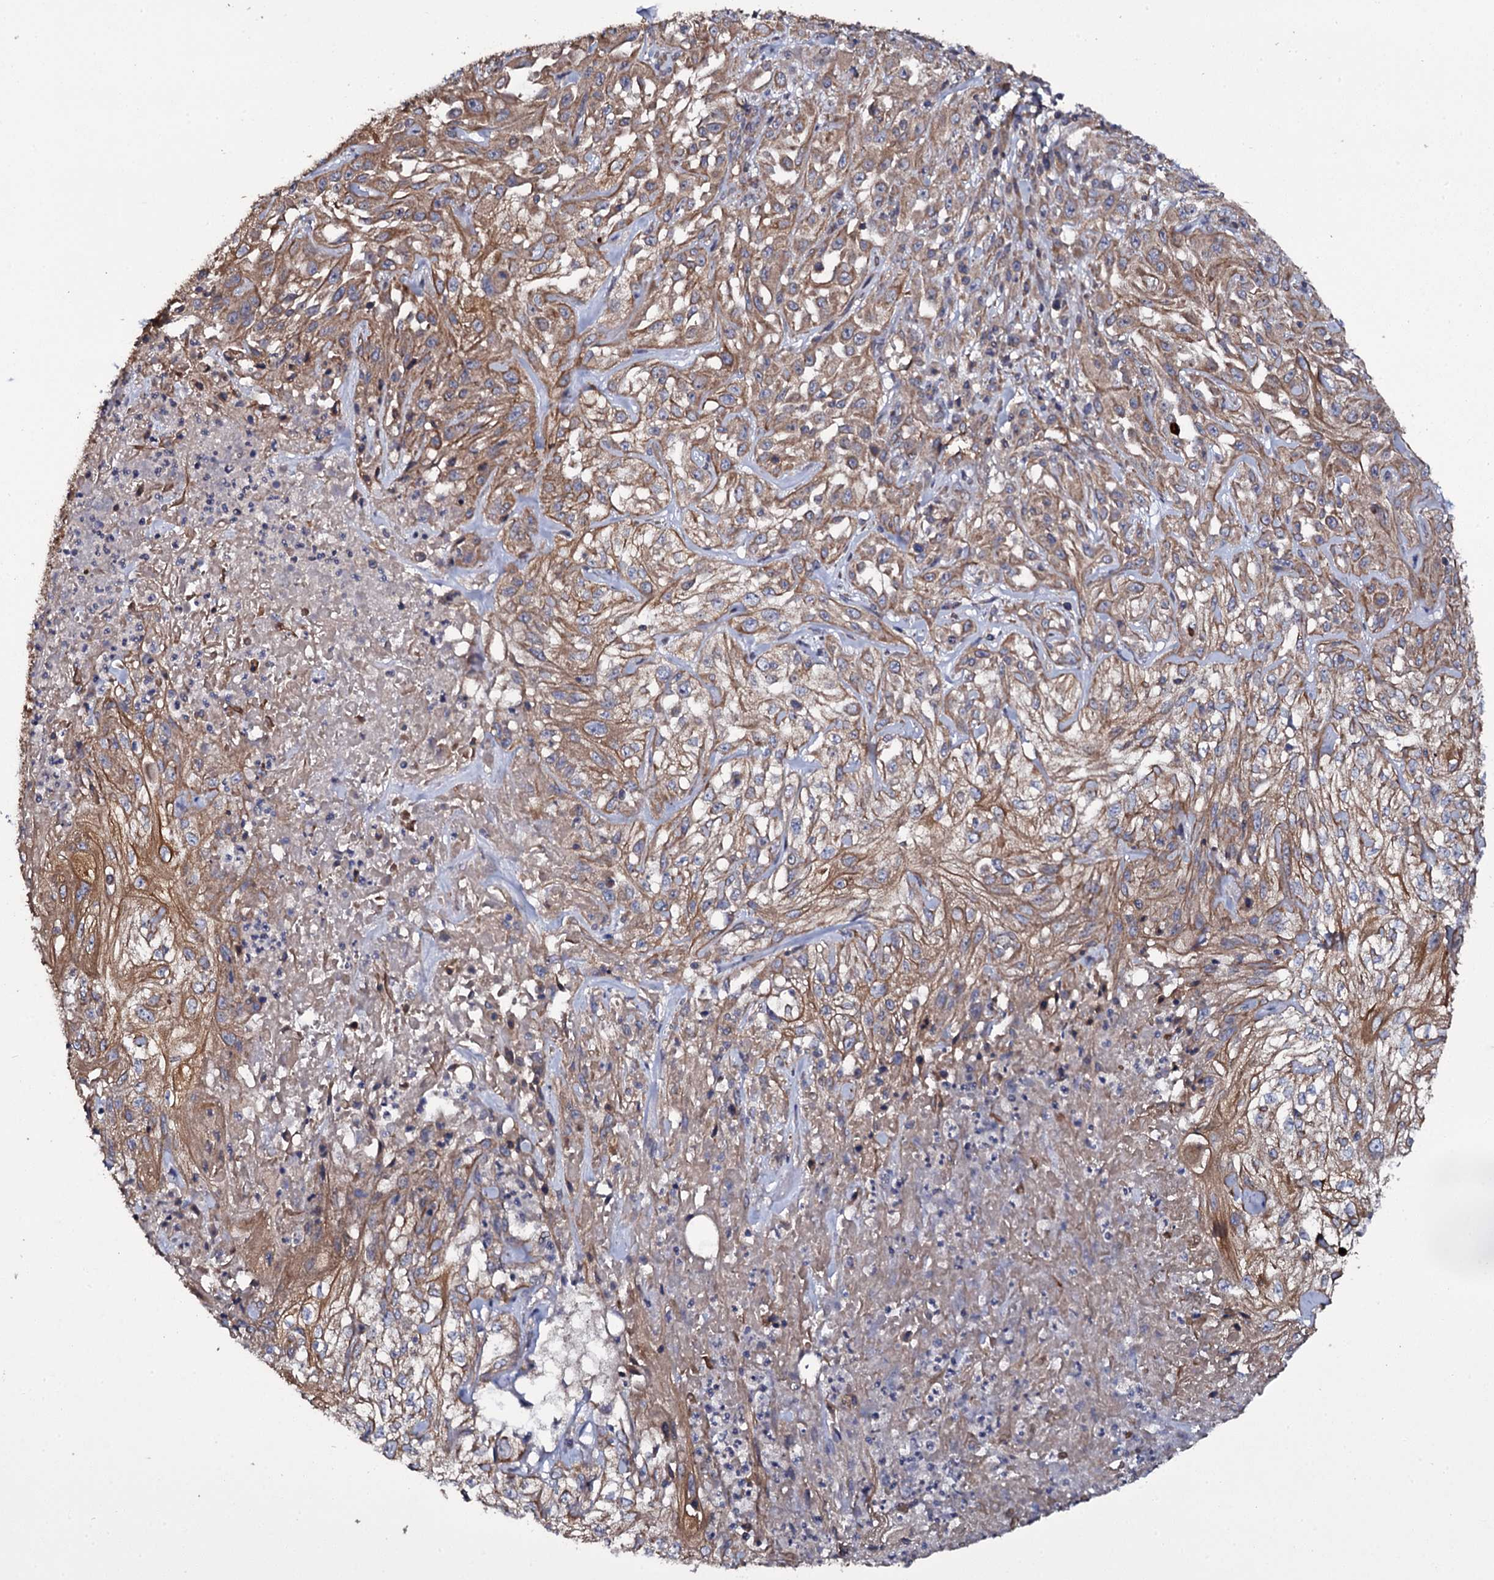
{"staining": {"intensity": "moderate", "quantity": ">75%", "location": "cytoplasmic/membranous"}, "tissue": "skin cancer", "cell_type": "Tumor cells", "image_type": "cancer", "snomed": [{"axis": "morphology", "description": "Squamous cell carcinoma, NOS"}, {"axis": "morphology", "description": "Squamous cell carcinoma, metastatic, NOS"}, {"axis": "topography", "description": "Skin"}, {"axis": "topography", "description": "Lymph node"}], "caption": "Protein staining of metastatic squamous cell carcinoma (skin) tissue reveals moderate cytoplasmic/membranous expression in approximately >75% of tumor cells.", "gene": "TTC23", "patient": {"sex": "male", "age": 75}}